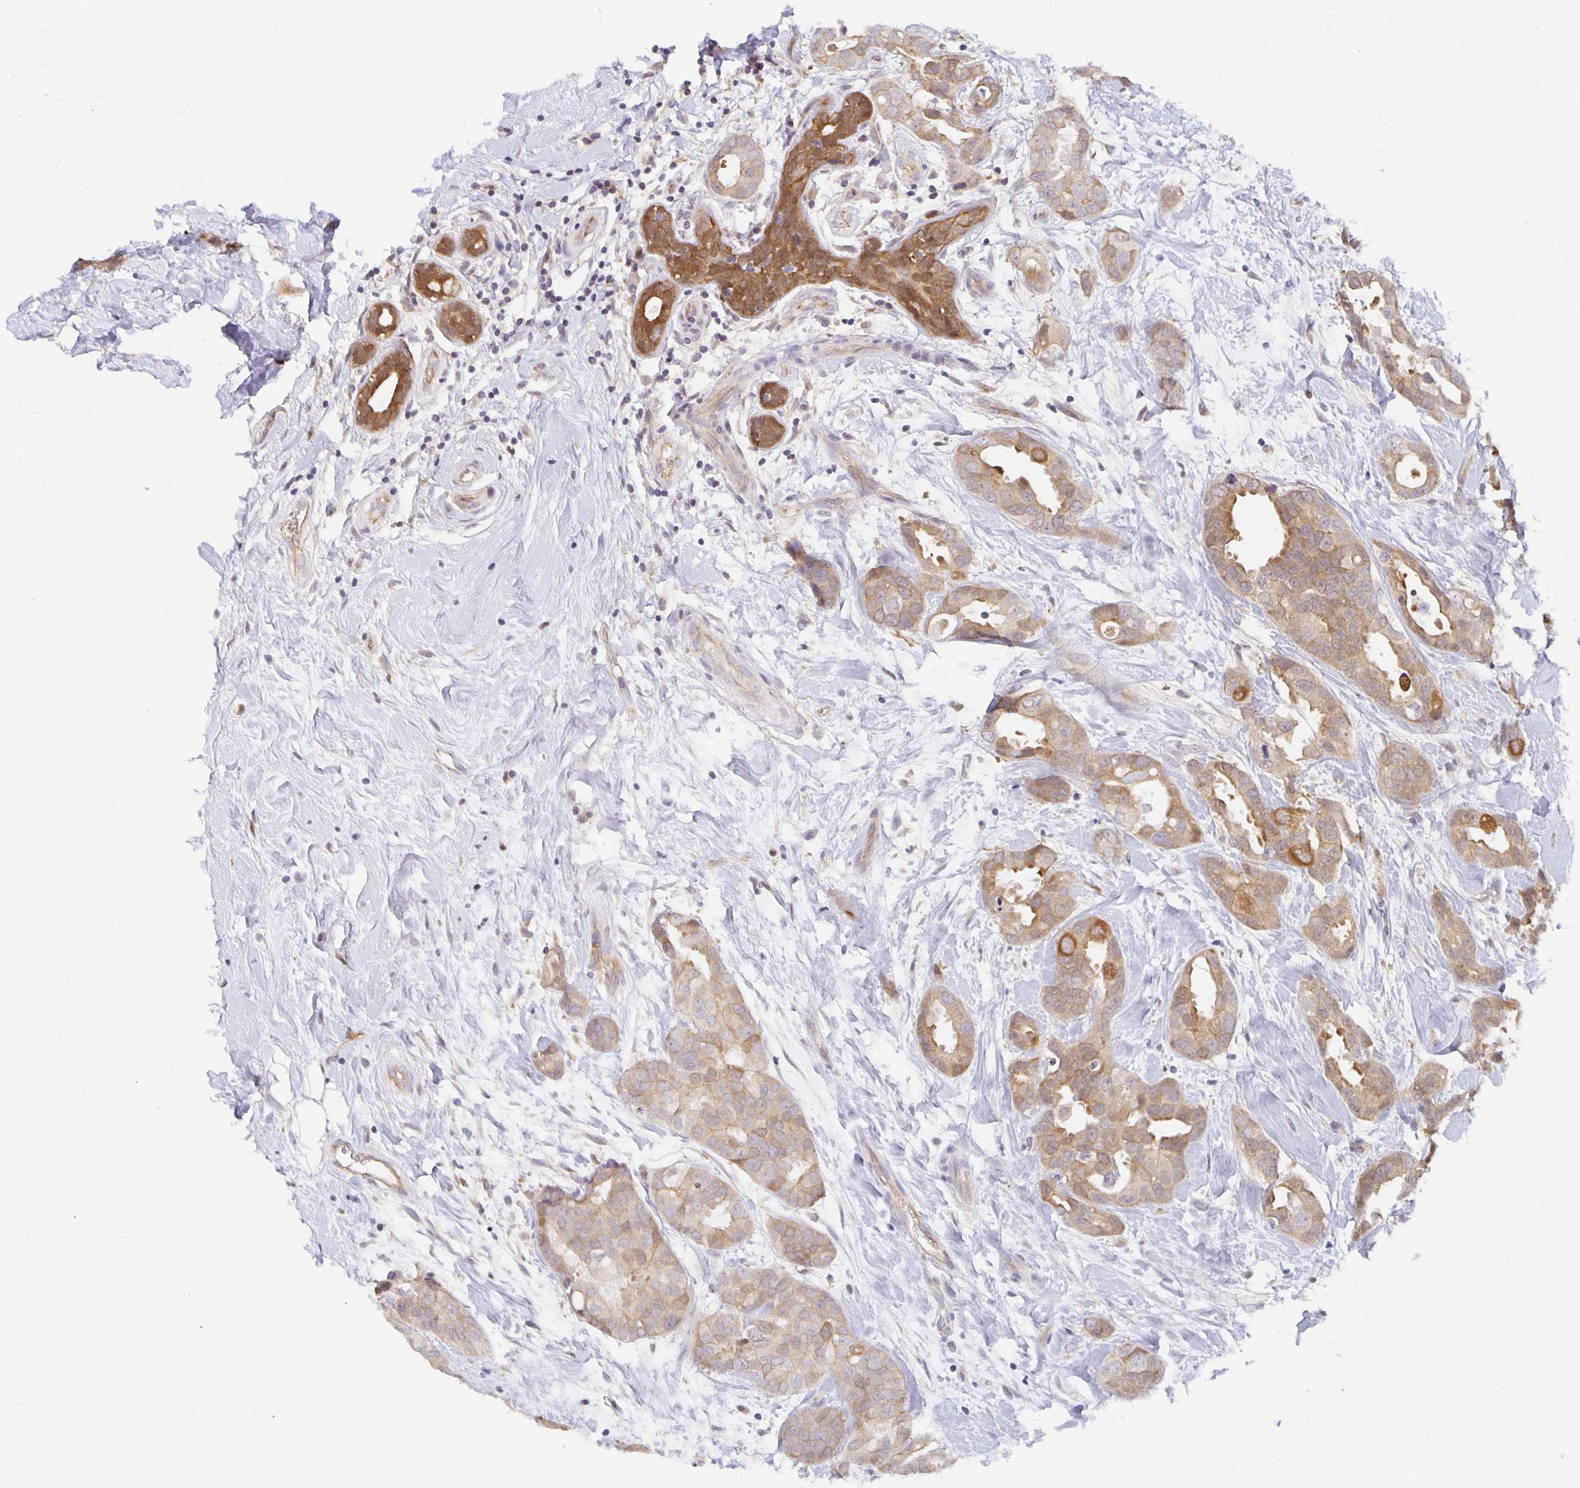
{"staining": {"intensity": "moderate", "quantity": ">75%", "location": "cytoplasmic/membranous"}, "tissue": "breast cancer", "cell_type": "Tumor cells", "image_type": "cancer", "snomed": [{"axis": "morphology", "description": "Duct carcinoma"}, {"axis": "topography", "description": "Breast"}], "caption": "A micrograph of breast cancer stained for a protein demonstrates moderate cytoplasmic/membranous brown staining in tumor cells.", "gene": "SORL1", "patient": {"sex": "female", "age": 45}}